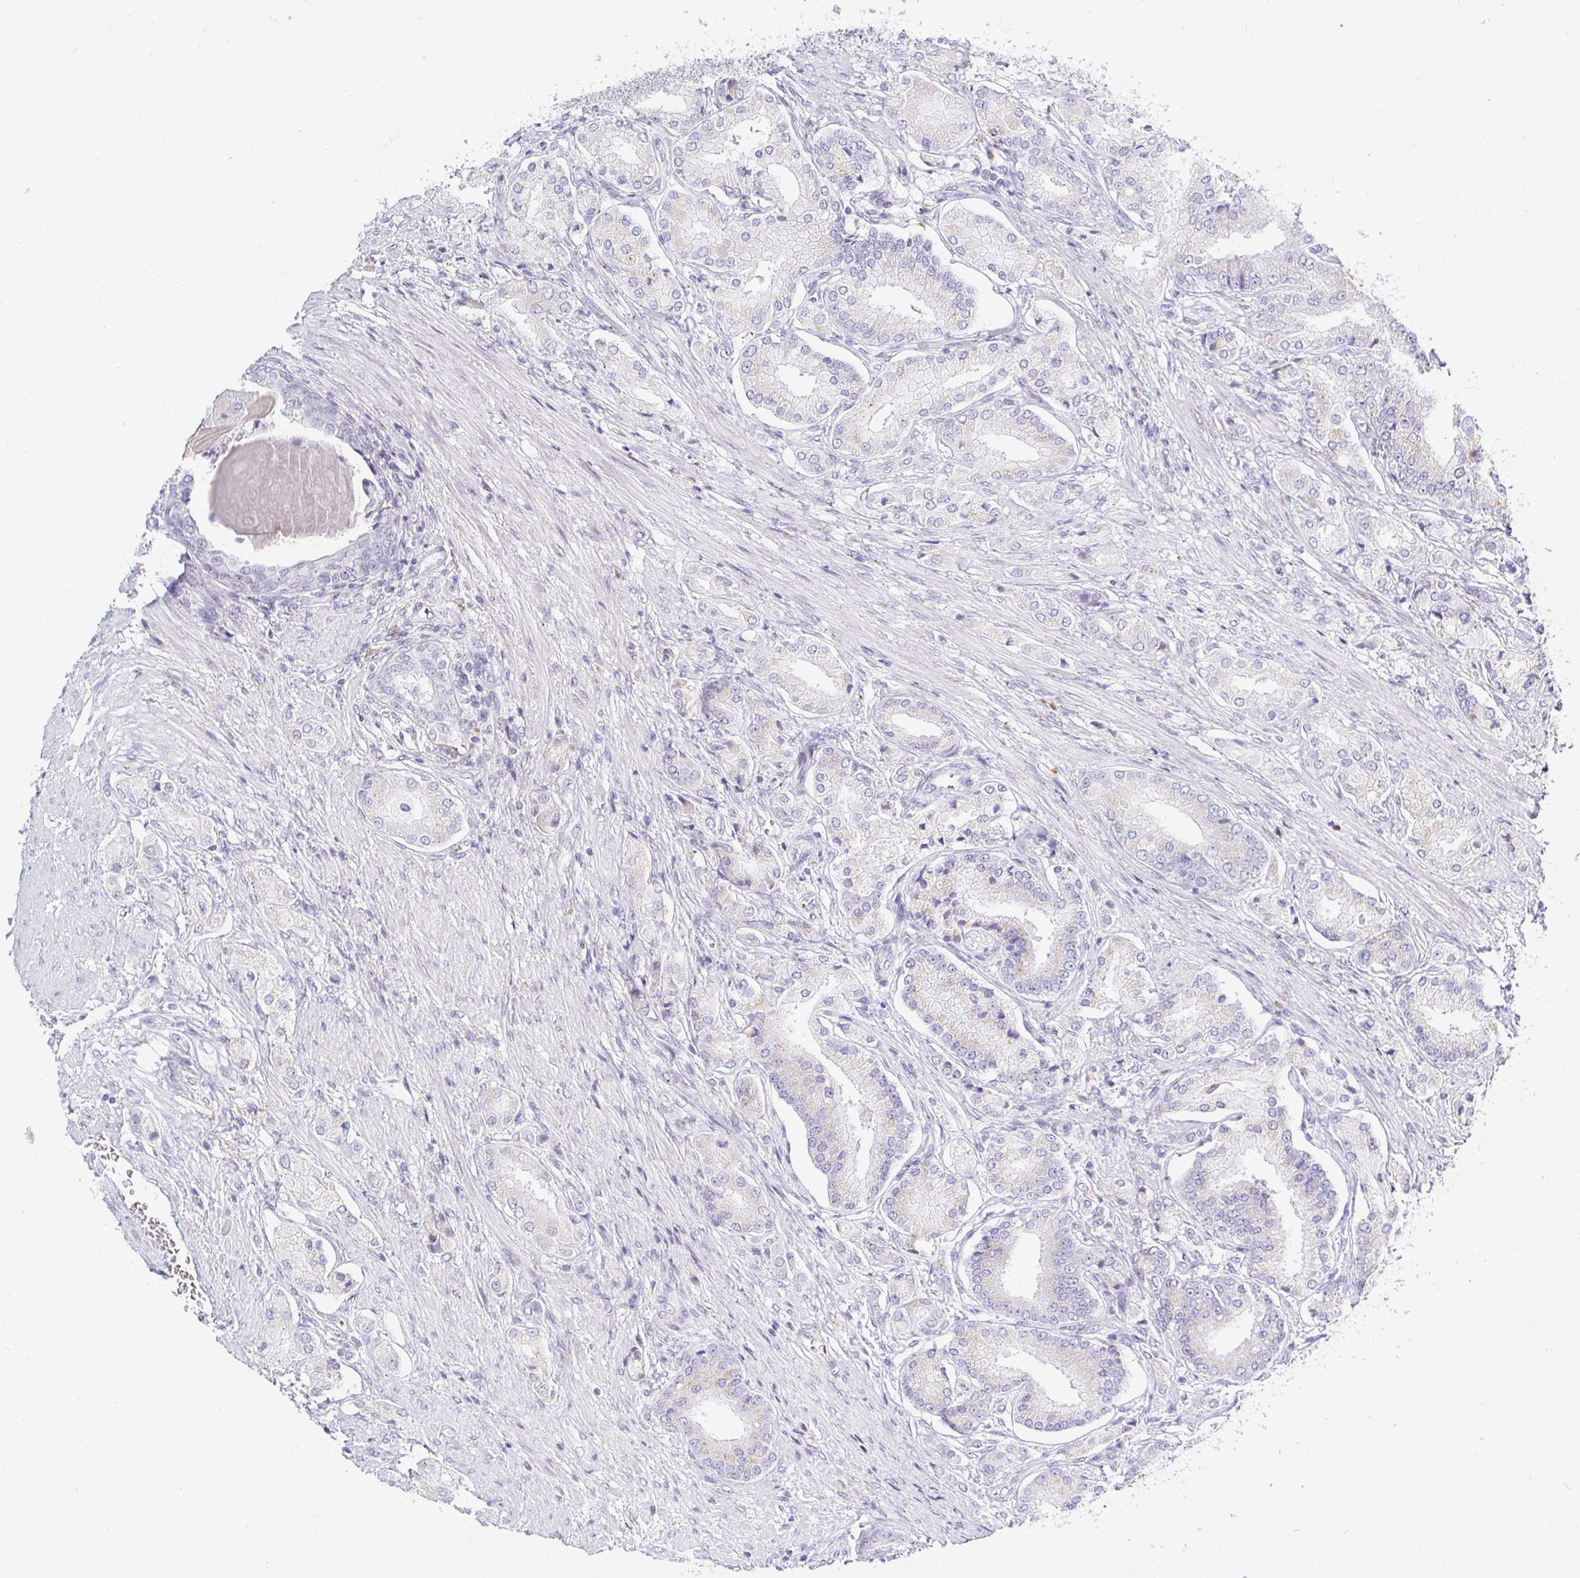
{"staining": {"intensity": "negative", "quantity": "none", "location": "none"}, "tissue": "prostate cancer", "cell_type": "Tumor cells", "image_type": "cancer", "snomed": [{"axis": "morphology", "description": "Adenocarcinoma, High grade"}, {"axis": "topography", "description": "Prostate and seminal vesicle, NOS"}], "caption": "Tumor cells are negative for brown protein staining in prostate adenocarcinoma (high-grade). (Stains: DAB (3,3'-diaminobenzidine) immunohistochemistry (IHC) with hematoxylin counter stain, Microscopy: brightfield microscopy at high magnification).", "gene": "OR51D1", "patient": {"sex": "male", "age": 61}}